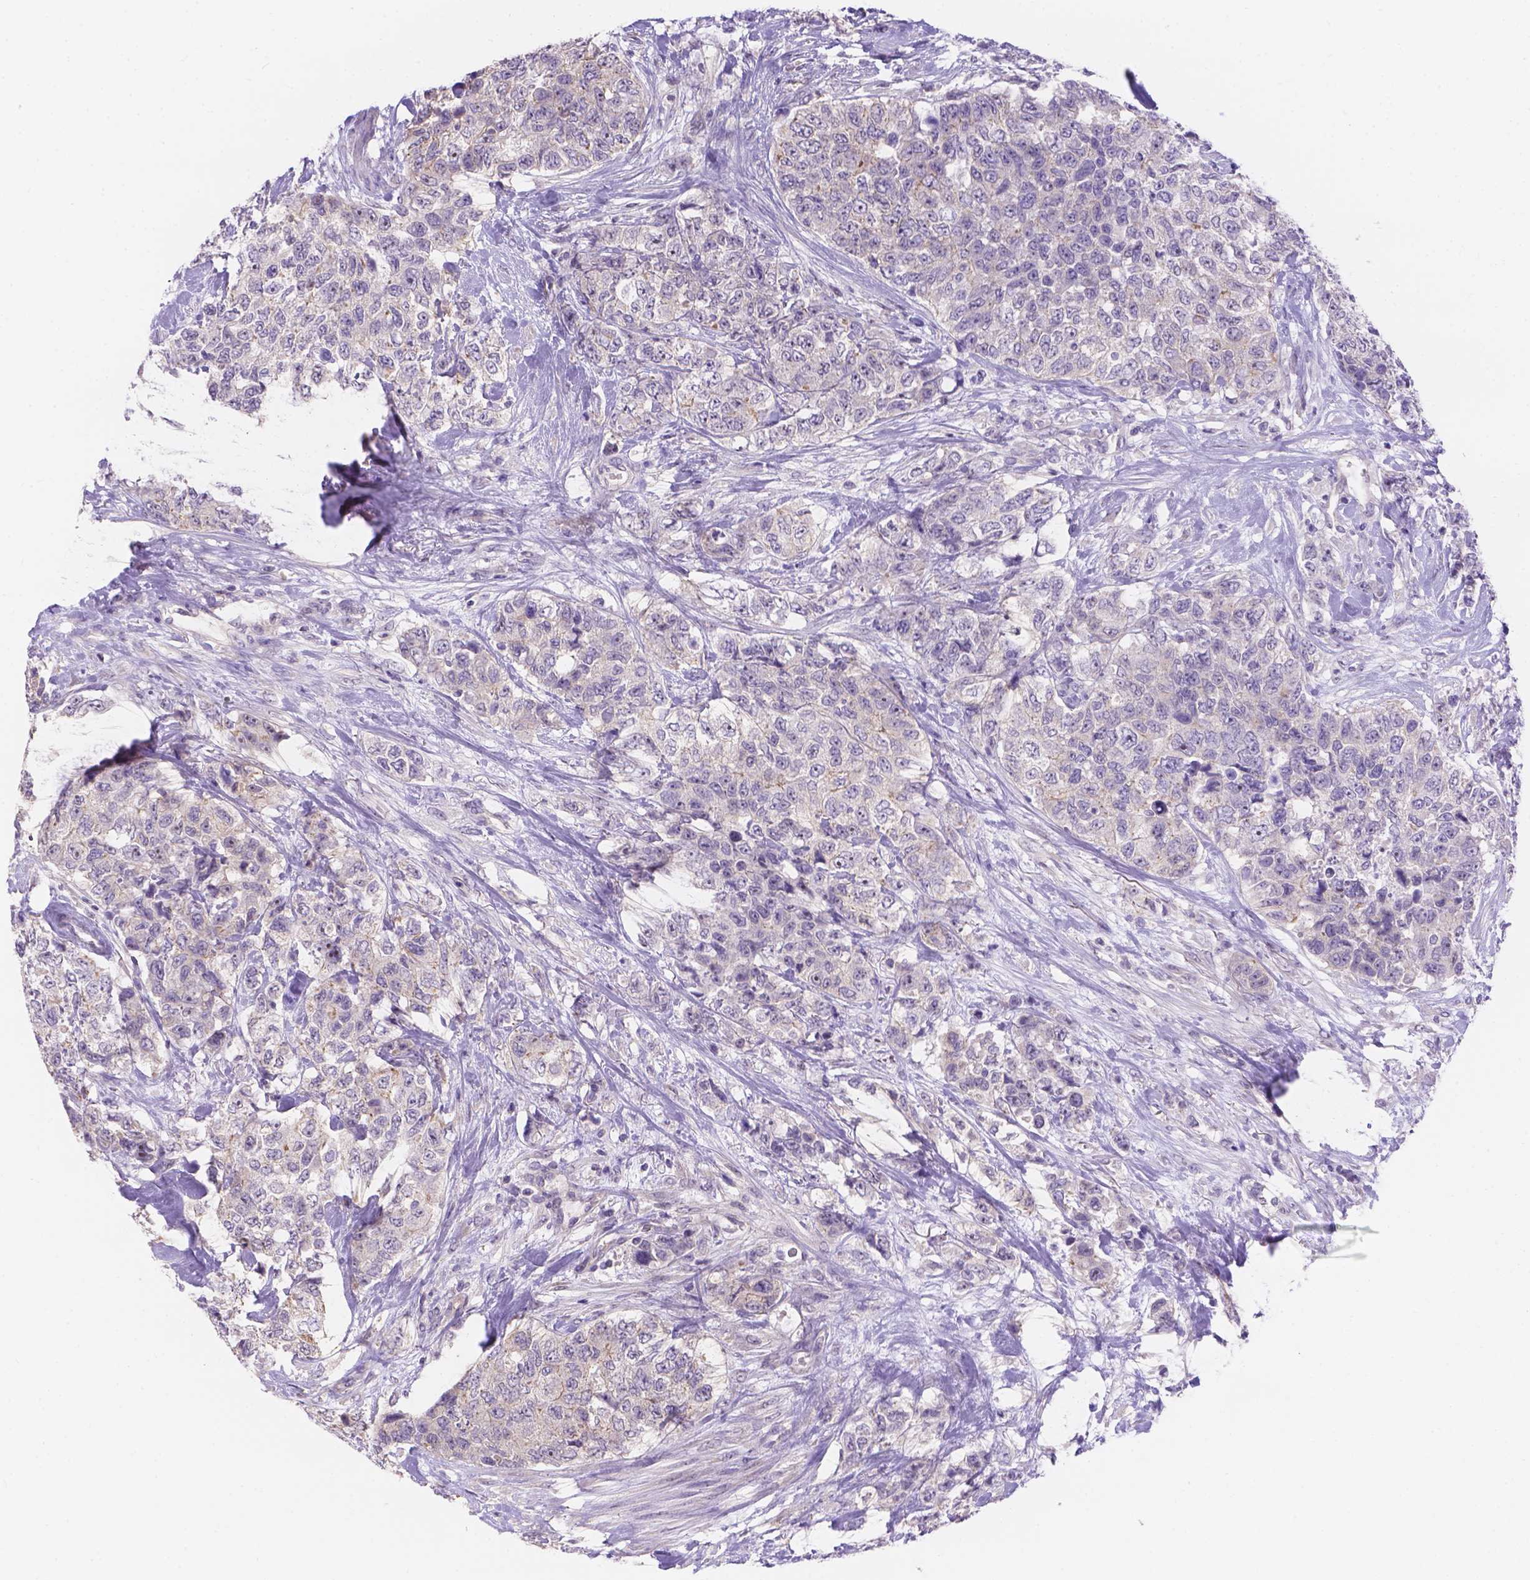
{"staining": {"intensity": "negative", "quantity": "none", "location": "none"}, "tissue": "urothelial cancer", "cell_type": "Tumor cells", "image_type": "cancer", "snomed": [{"axis": "morphology", "description": "Urothelial carcinoma, High grade"}, {"axis": "topography", "description": "Urinary bladder"}], "caption": "The IHC image has no significant expression in tumor cells of high-grade urothelial carcinoma tissue. Nuclei are stained in blue.", "gene": "CD96", "patient": {"sex": "female", "age": 78}}